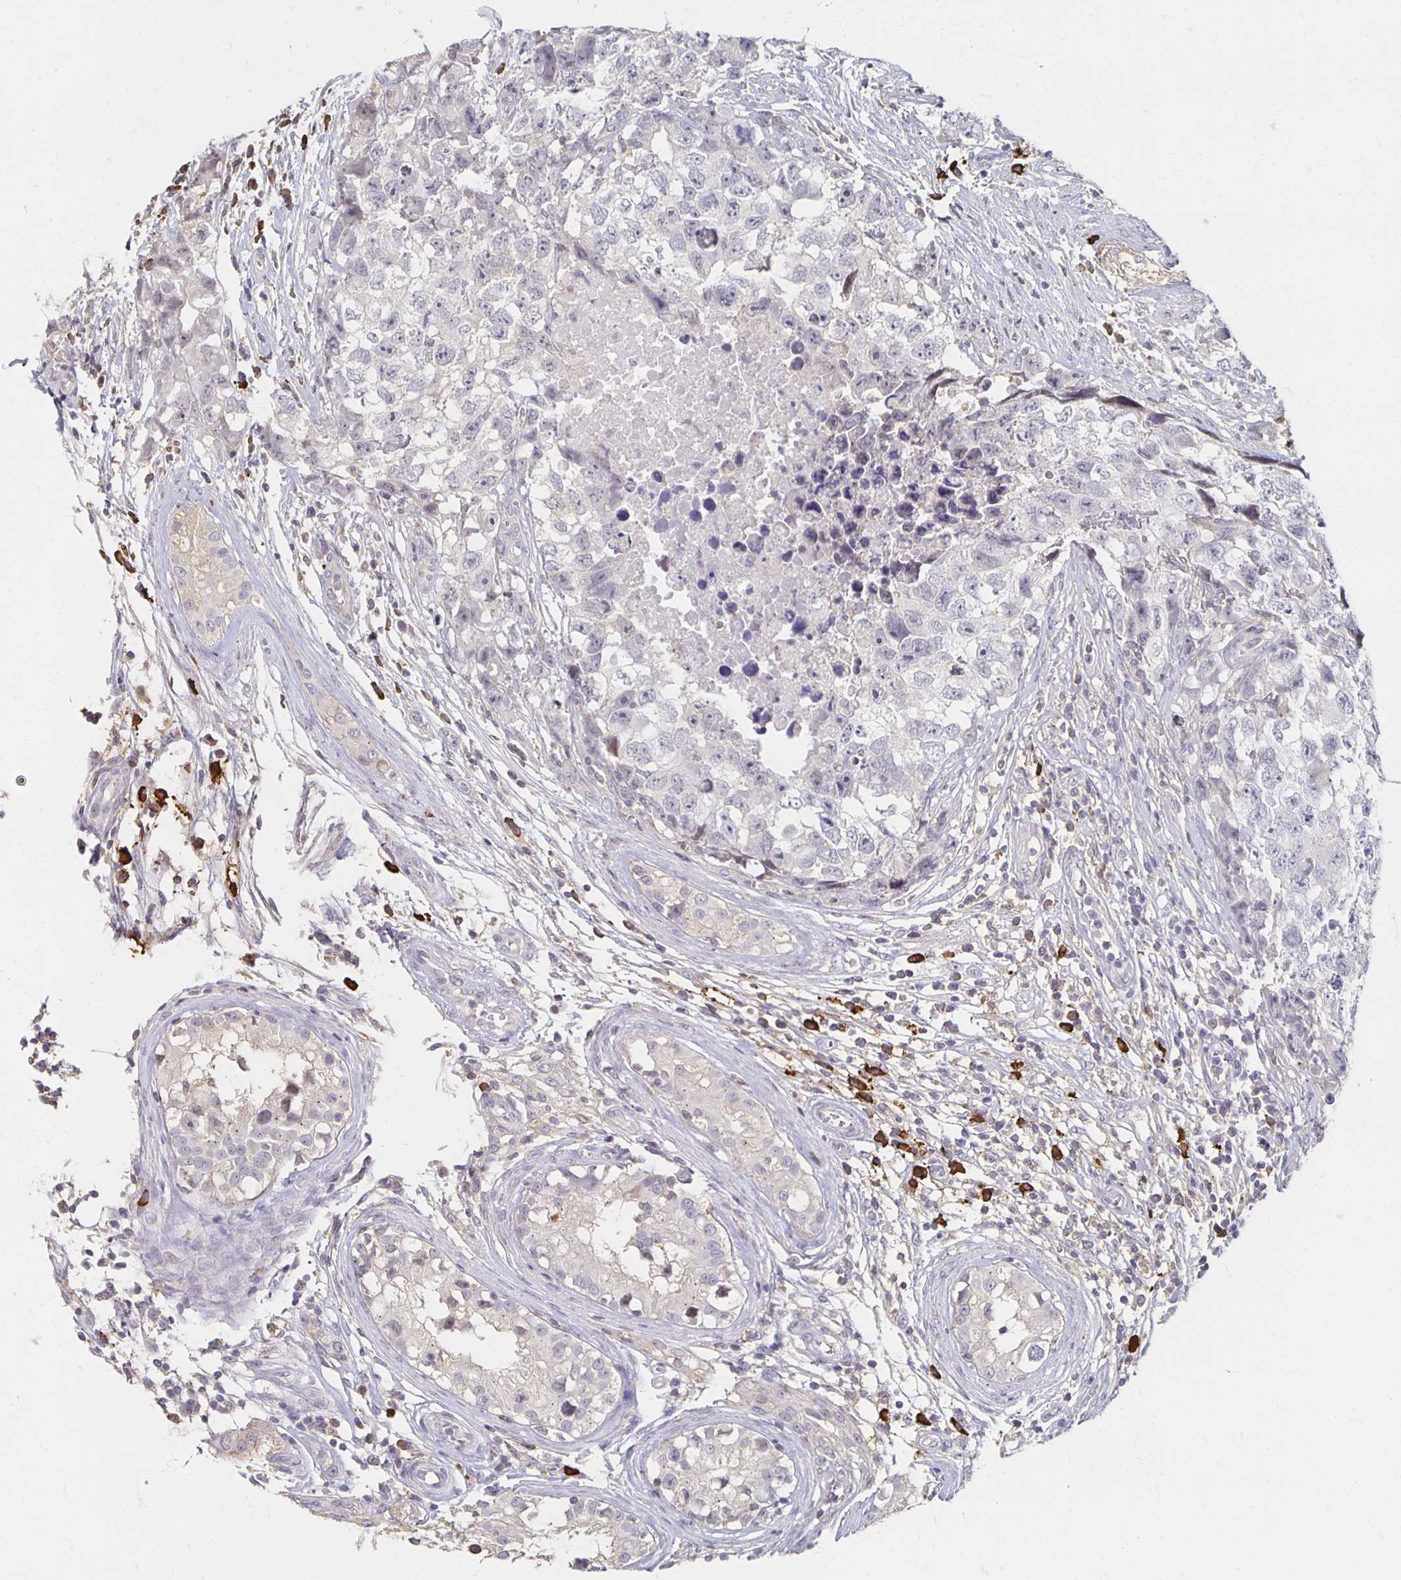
{"staining": {"intensity": "negative", "quantity": "none", "location": "none"}, "tissue": "testis cancer", "cell_type": "Tumor cells", "image_type": "cancer", "snomed": [{"axis": "morphology", "description": "Carcinoma, Embryonal, NOS"}, {"axis": "topography", "description": "Testis"}], "caption": "IHC photomicrograph of neoplastic tissue: testis cancer stained with DAB (3,3'-diaminobenzidine) reveals no significant protein expression in tumor cells.", "gene": "ZNF692", "patient": {"sex": "male", "age": 22}}